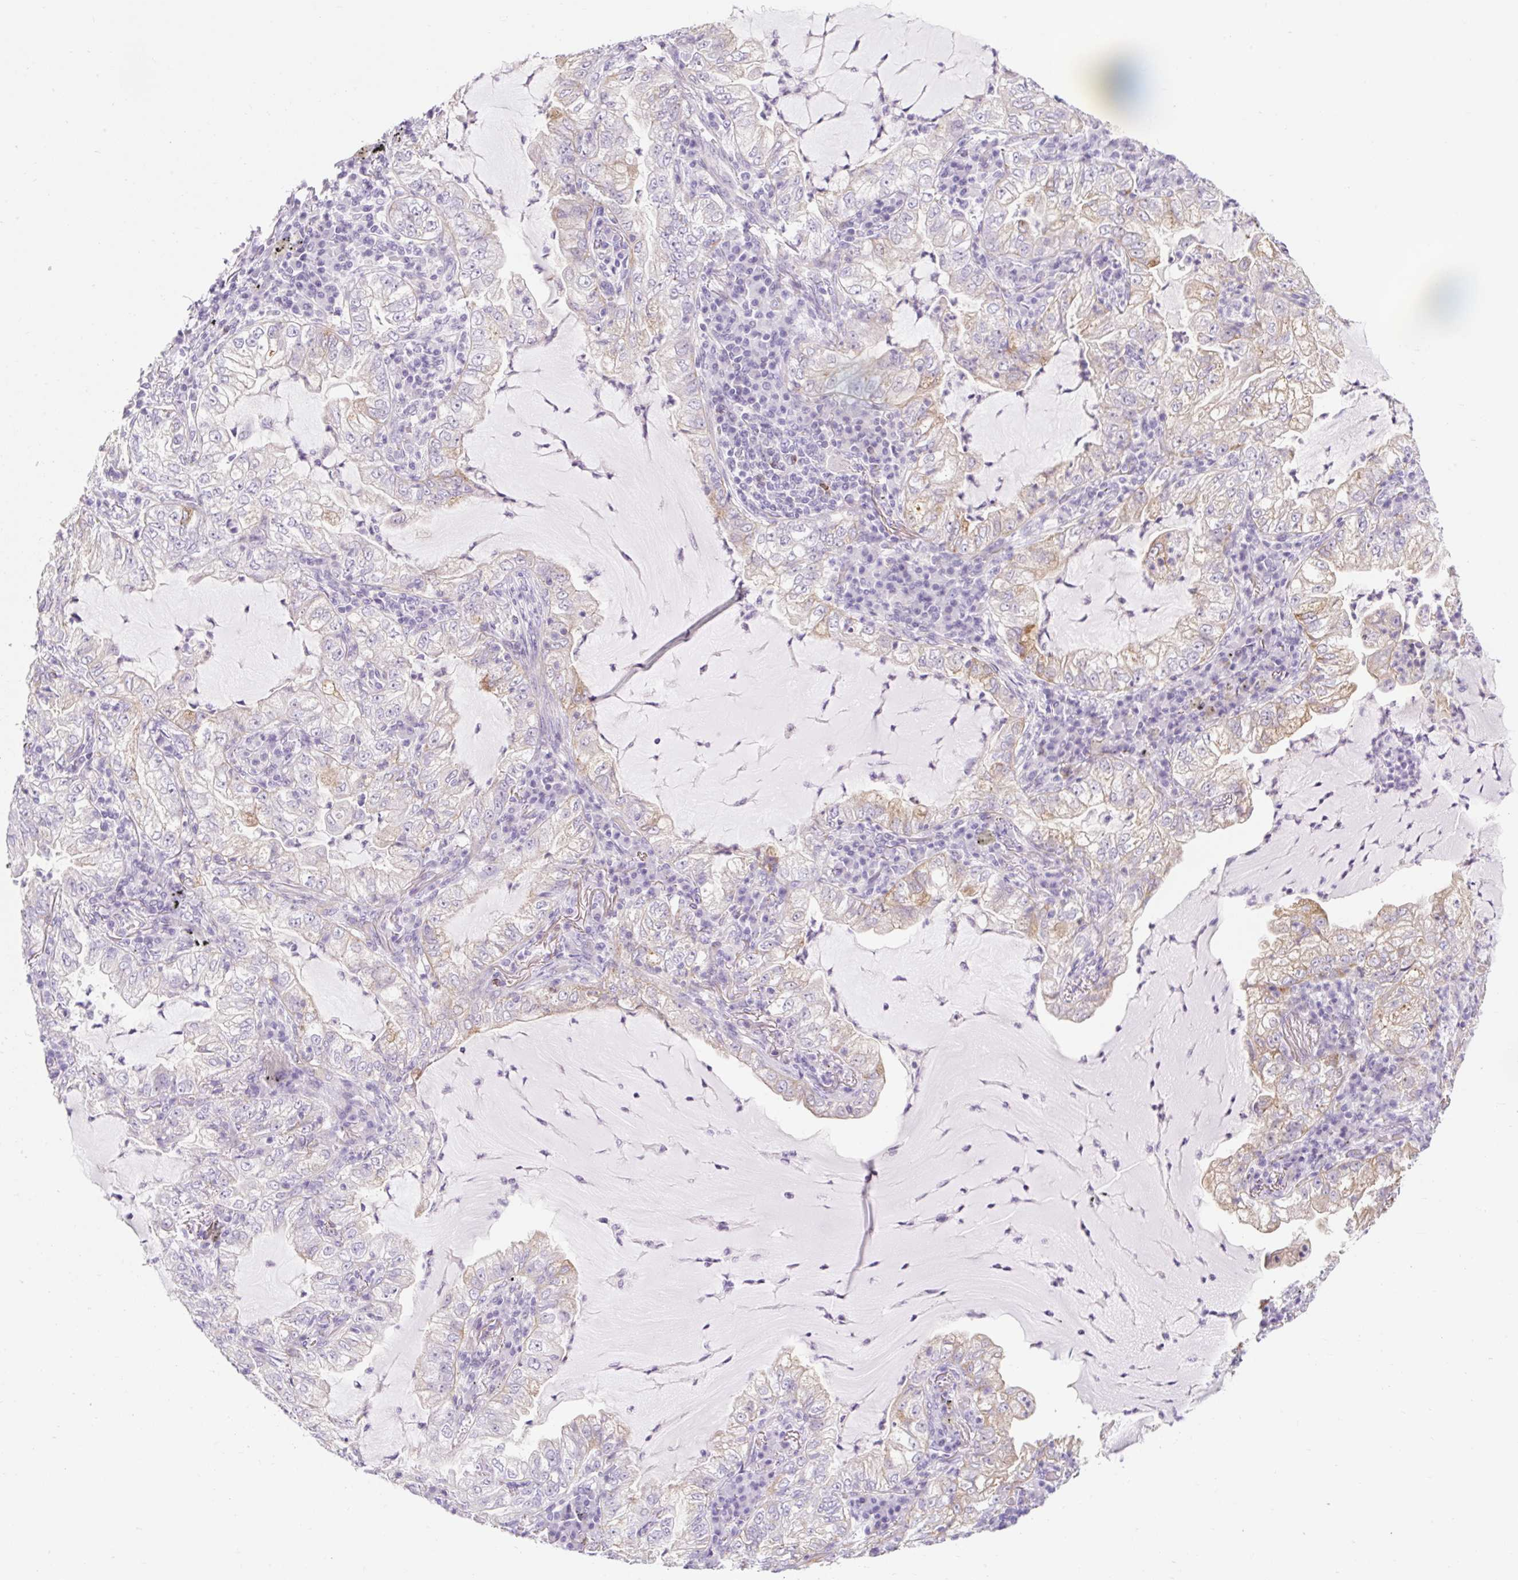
{"staining": {"intensity": "weak", "quantity": "<25%", "location": "cytoplasmic/membranous"}, "tissue": "lung cancer", "cell_type": "Tumor cells", "image_type": "cancer", "snomed": [{"axis": "morphology", "description": "Adenocarcinoma, NOS"}, {"axis": "topography", "description": "Lung"}], "caption": "Tumor cells are negative for protein expression in human adenocarcinoma (lung). (Stains: DAB immunohistochemistry (IHC) with hematoxylin counter stain, Microscopy: brightfield microscopy at high magnification).", "gene": "BCAS1", "patient": {"sex": "female", "age": 73}}